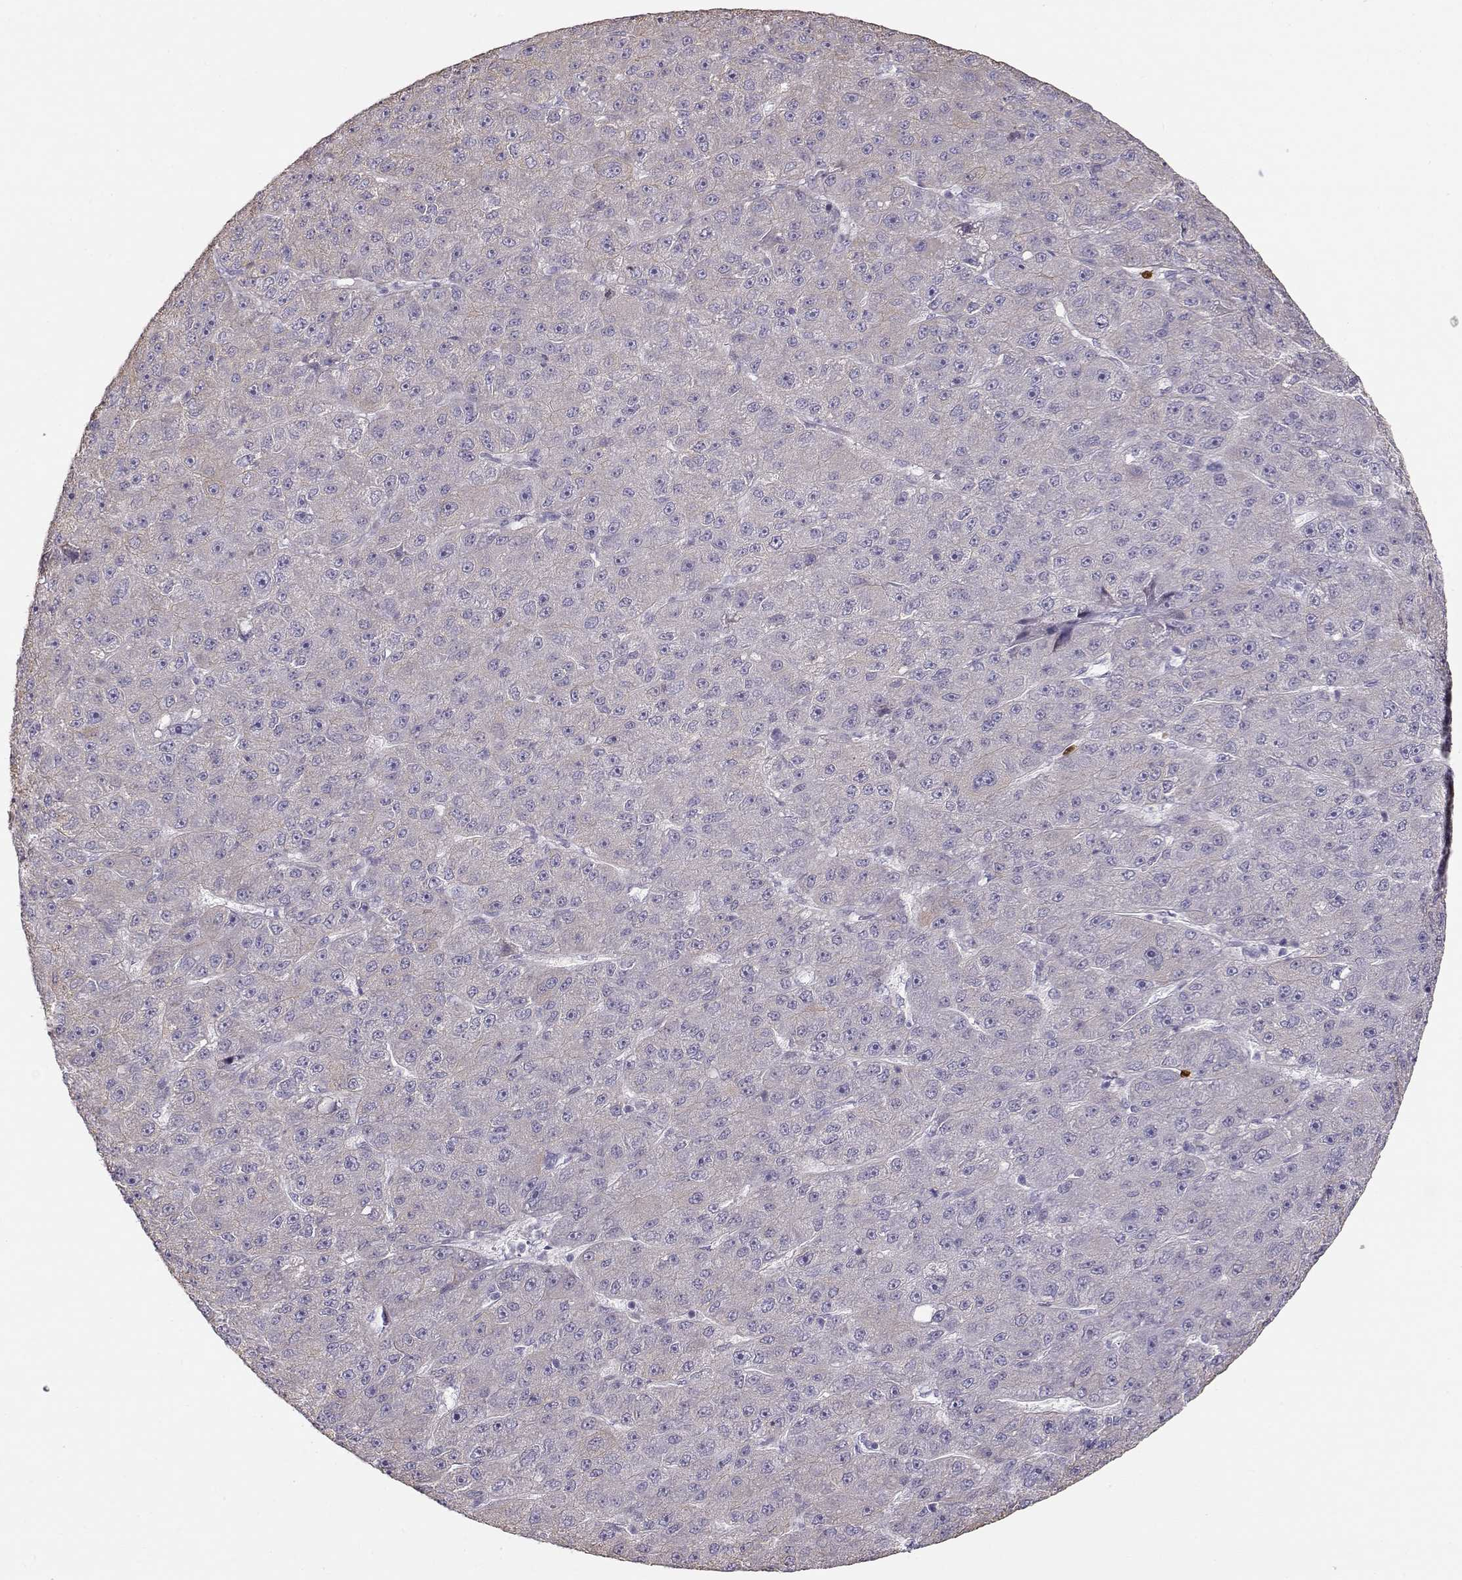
{"staining": {"intensity": "weak", "quantity": "<25%", "location": "cytoplasmic/membranous"}, "tissue": "liver cancer", "cell_type": "Tumor cells", "image_type": "cancer", "snomed": [{"axis": "morphology", "description": "Carcinoma, Hepatocellular, NOS"}, {"axis": "topography", "description": "Liver"}], "caption": "Tumor cells are negative for brown protein staining in hepatocellular carcinoma (liver).", "gene": "S100B", "patient": {"sex": "male", "age": 67}}